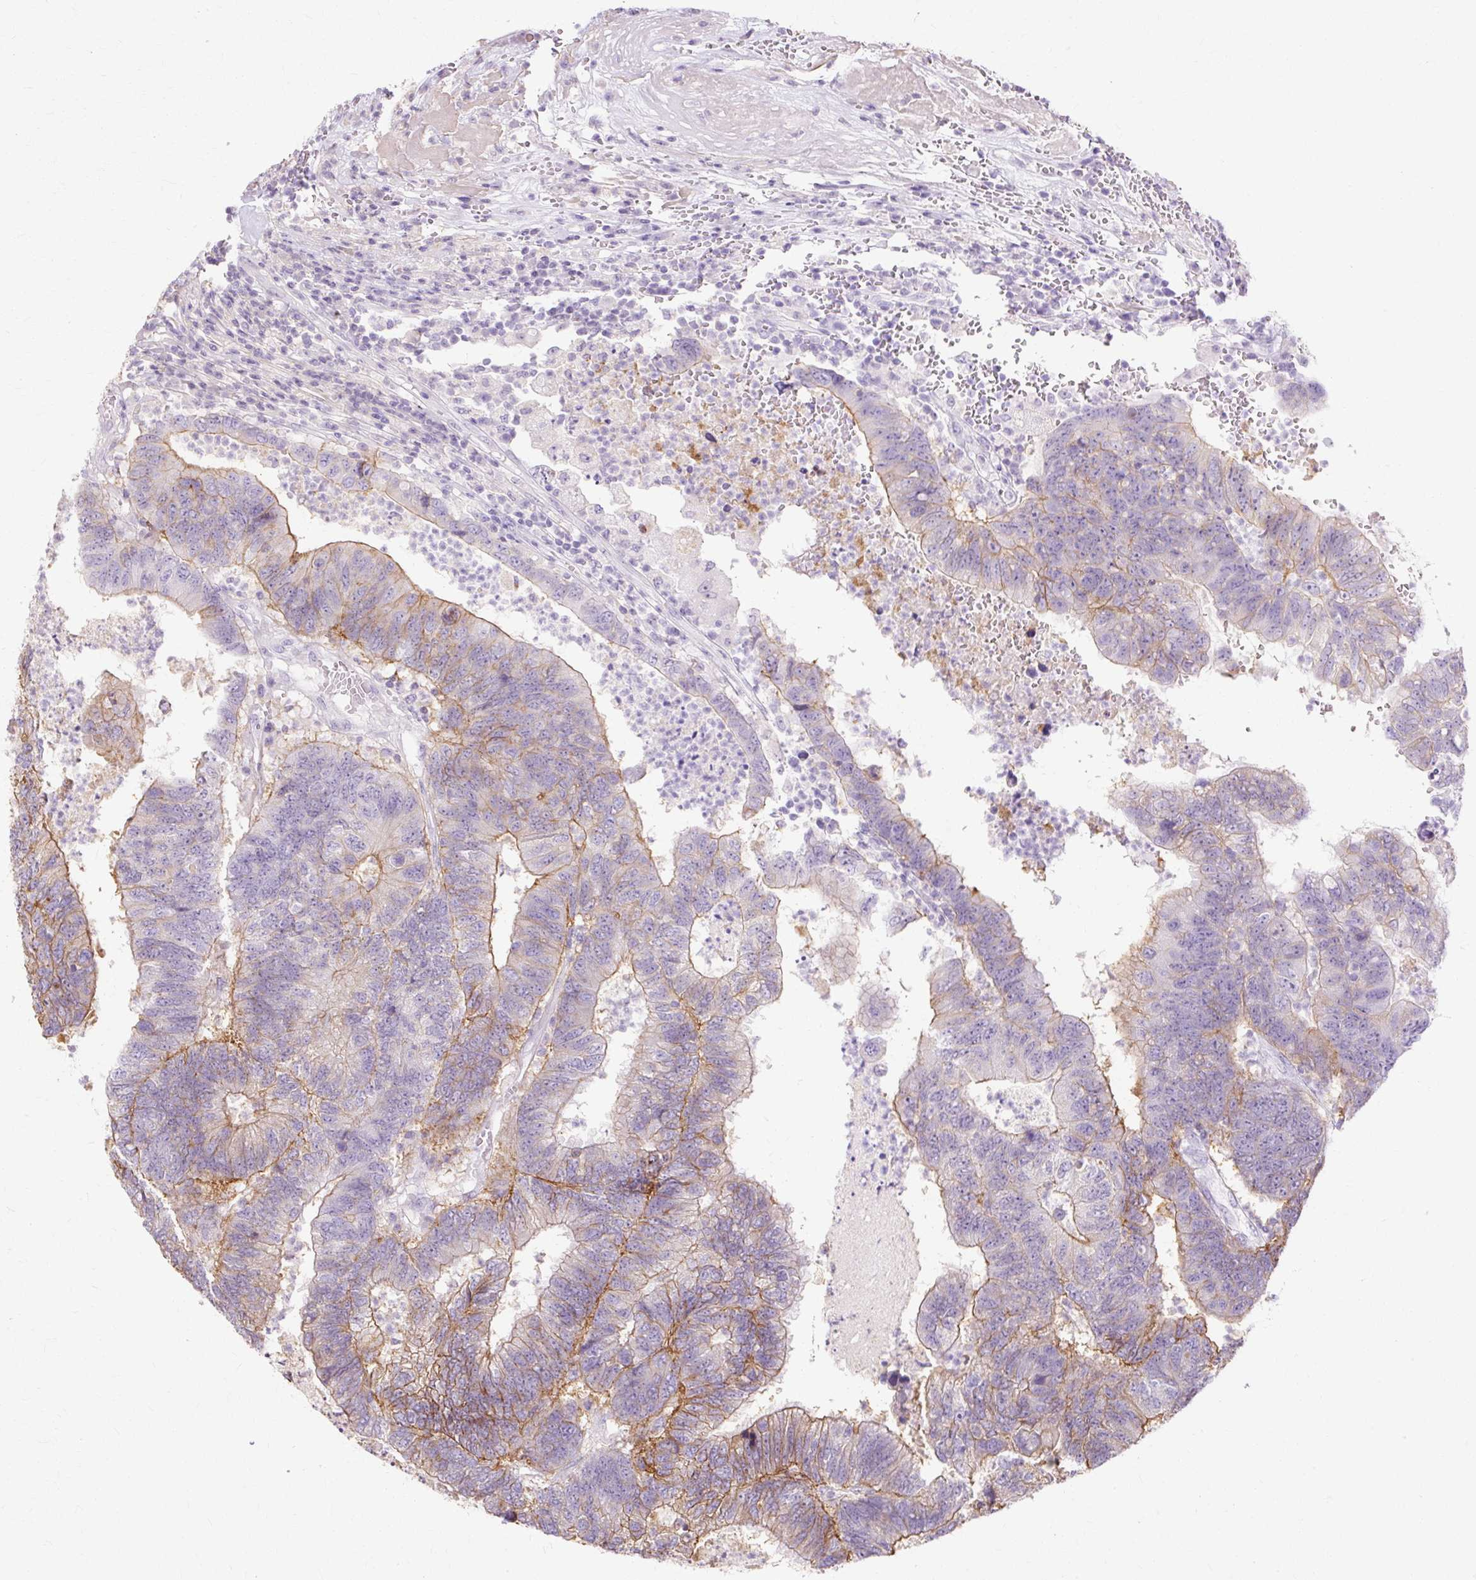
{"staining": {"intensity": "moderate", "quantity": "<25%", "location": "cytoplasmic/membranous"}, "tissue": "colorectal cancer", "cell_type": "Tumor cells", "image_type": "cancer", "snomed": [{"axis": "morphology", "description": "Adenocarcinoma, NOS"}, {"axis": "topography", "description": "Colon"}], "caption": "Colorectal cancer (adenocarcinoma) stained with a protein marker reveals moderate staining in tumor cells.", "gene": "TSPAN8", "patient": {"sex": "female", "age": 48}}